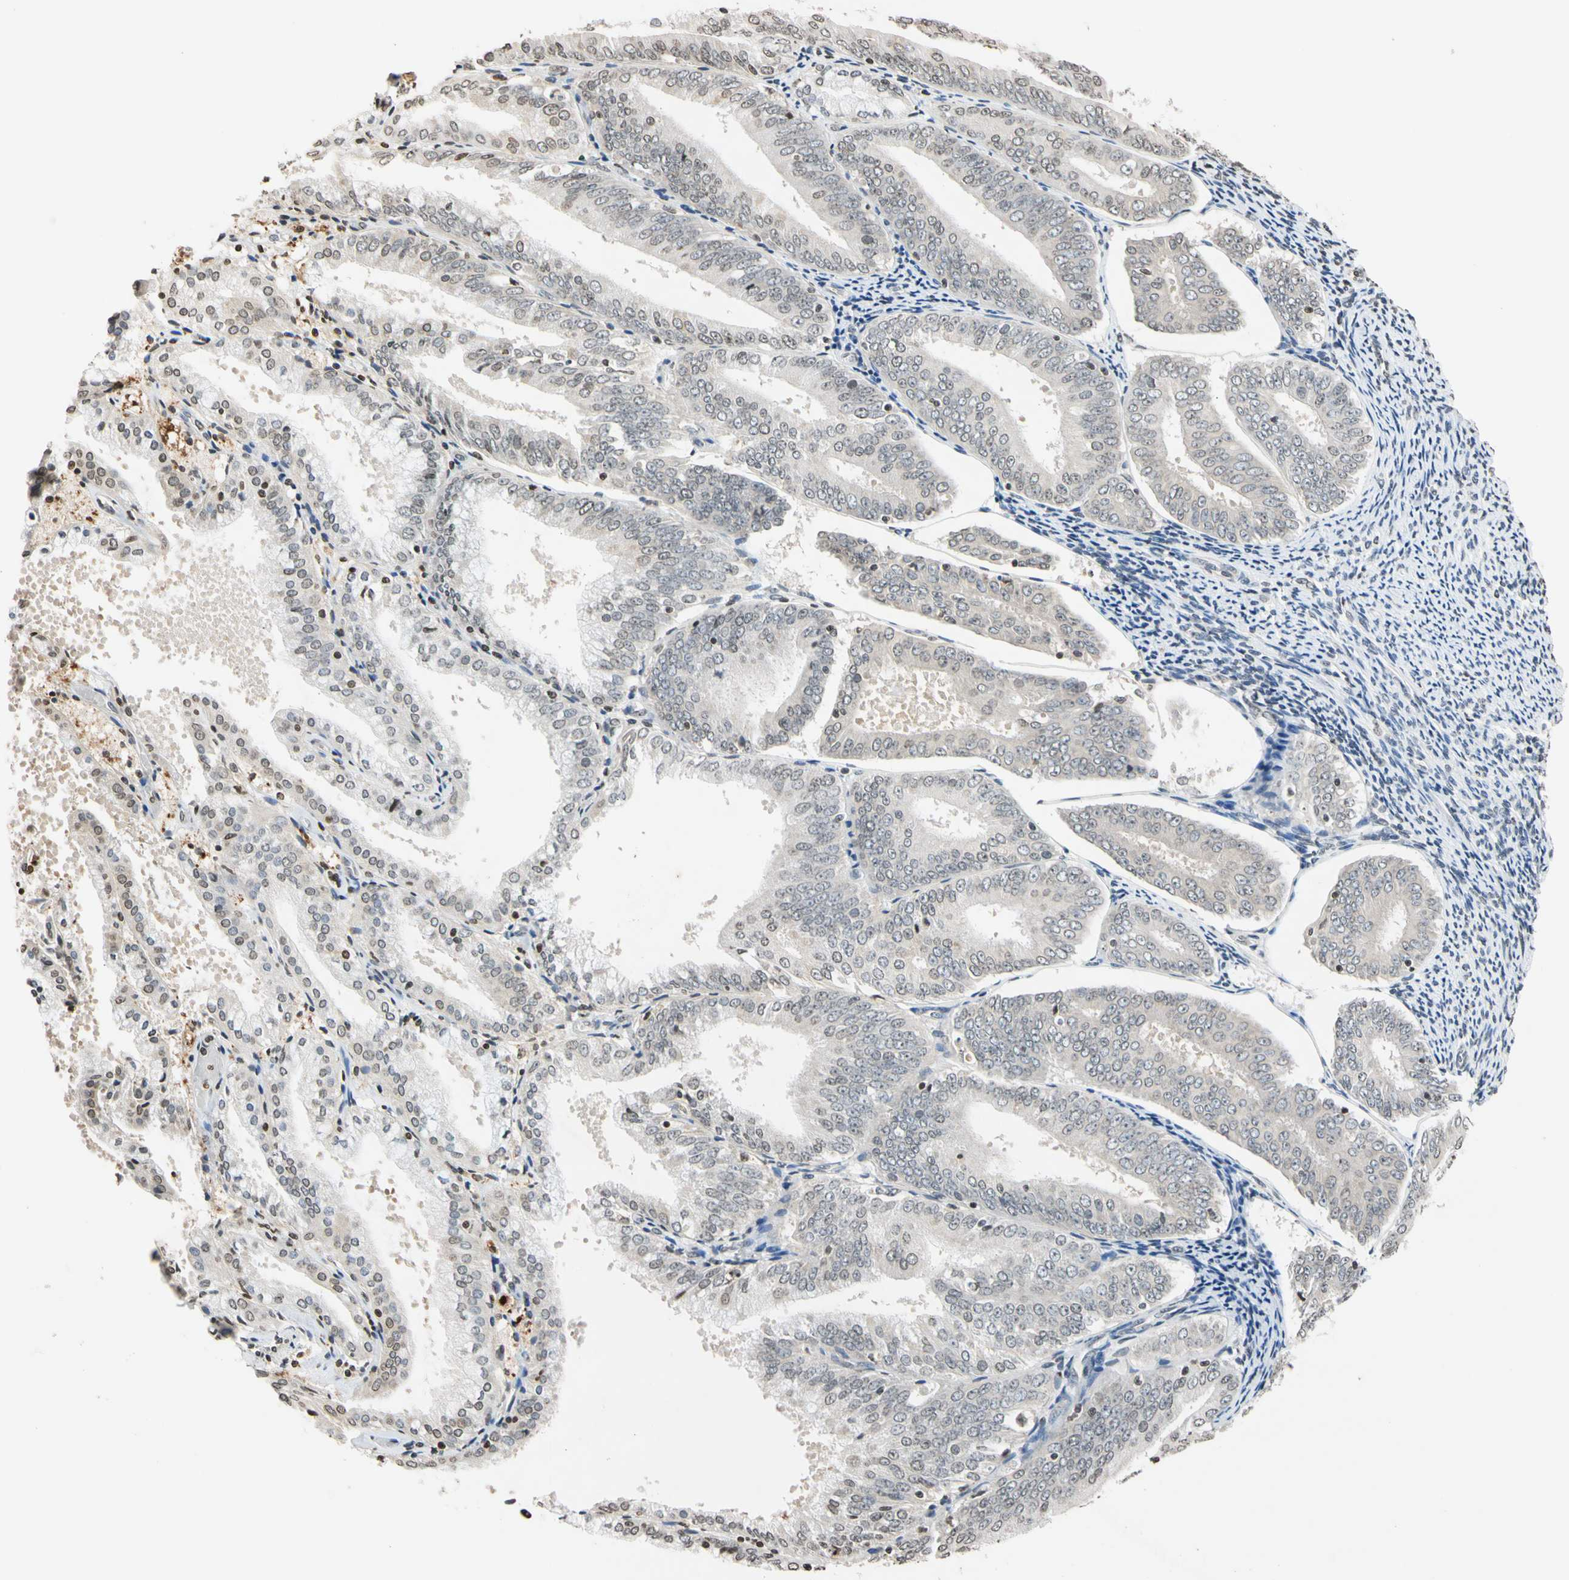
{"staining": {"intensity": "weak", "quantity": ">75%", "location": "cytoplasmic/membranous"}, "tissue": "endometrial cancer", "cell_type": "Tumor cells", "image_type": "cancer", "snomed": [{"axis": "morphology", "description": "Adenocarcinoma, NOS"}, {"axis": "topography", "description": "Endometrium"}], "caption": "About >75% of tumor cells in endometrial adenocarcinoma display weak cytoplasmic/membranous protein positivity as visualized by brown immunohistochemical staining.", "gene": "GPX4", "patient": {"sex": "female", "age": 63}}